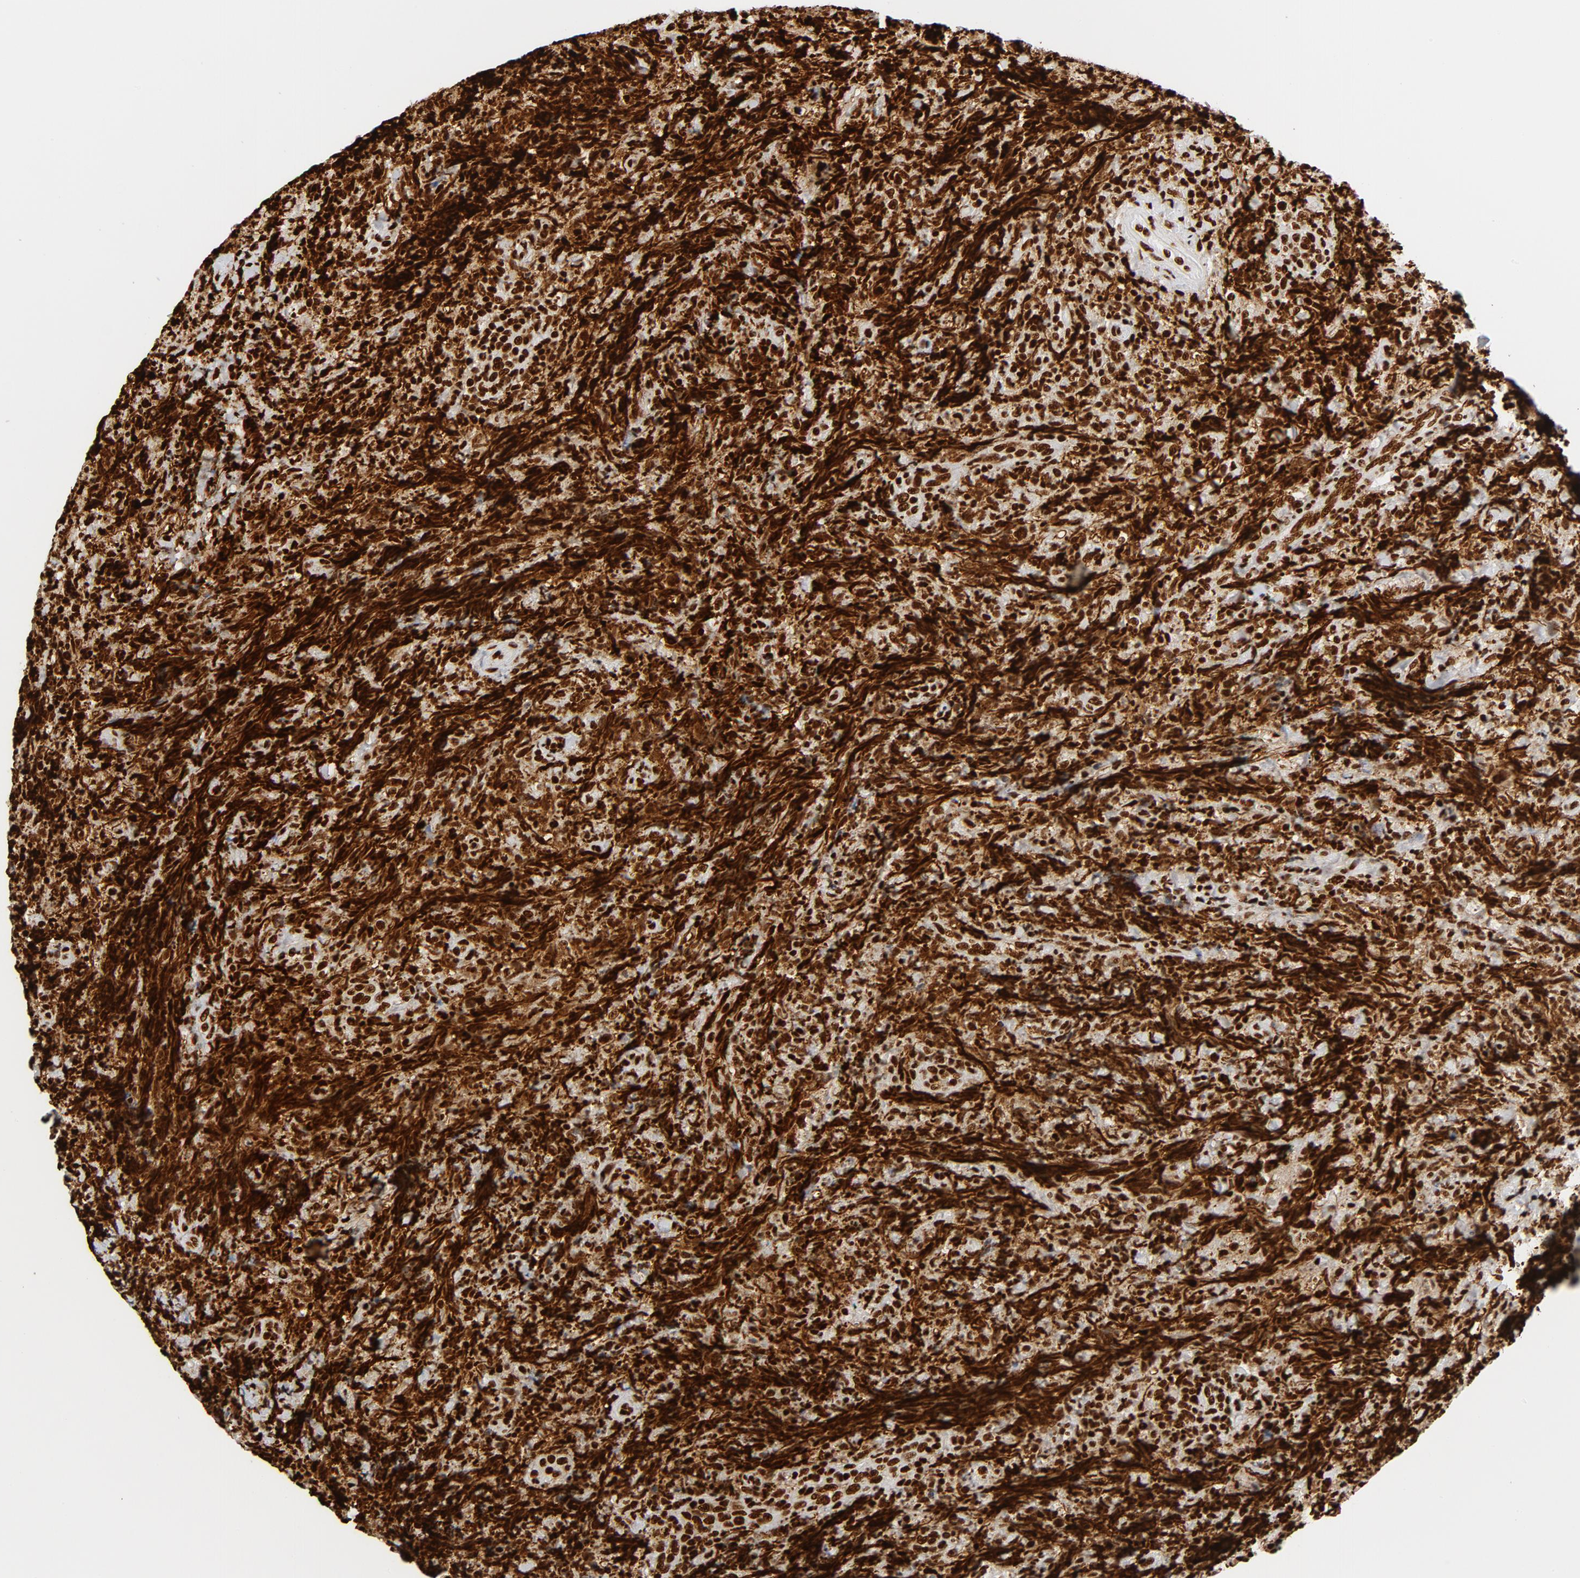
{"staining": {"intensity": "strong", "quantity": ">75%", "location": "cytoplasmic/membranous,nuclear"}, "tissue": "lymphoma", "cell_type": "Tumor cells", "image_type": "cancer", "snomed": [{"axis": "morphology", "description": "Malignant lymphoma, non-Hodgkin's type, High grade"}, {"axis": "topography", "description": "Tonsil"}], "caption": "Immunohistochemical staining of lymphoma exhibits high levels of strong cytoplasmic/membranous and nuclear protein expression in about >75% of tumor cells.", "gene": "XRCC6", "patient": {"sex": "female", "age": 36}}